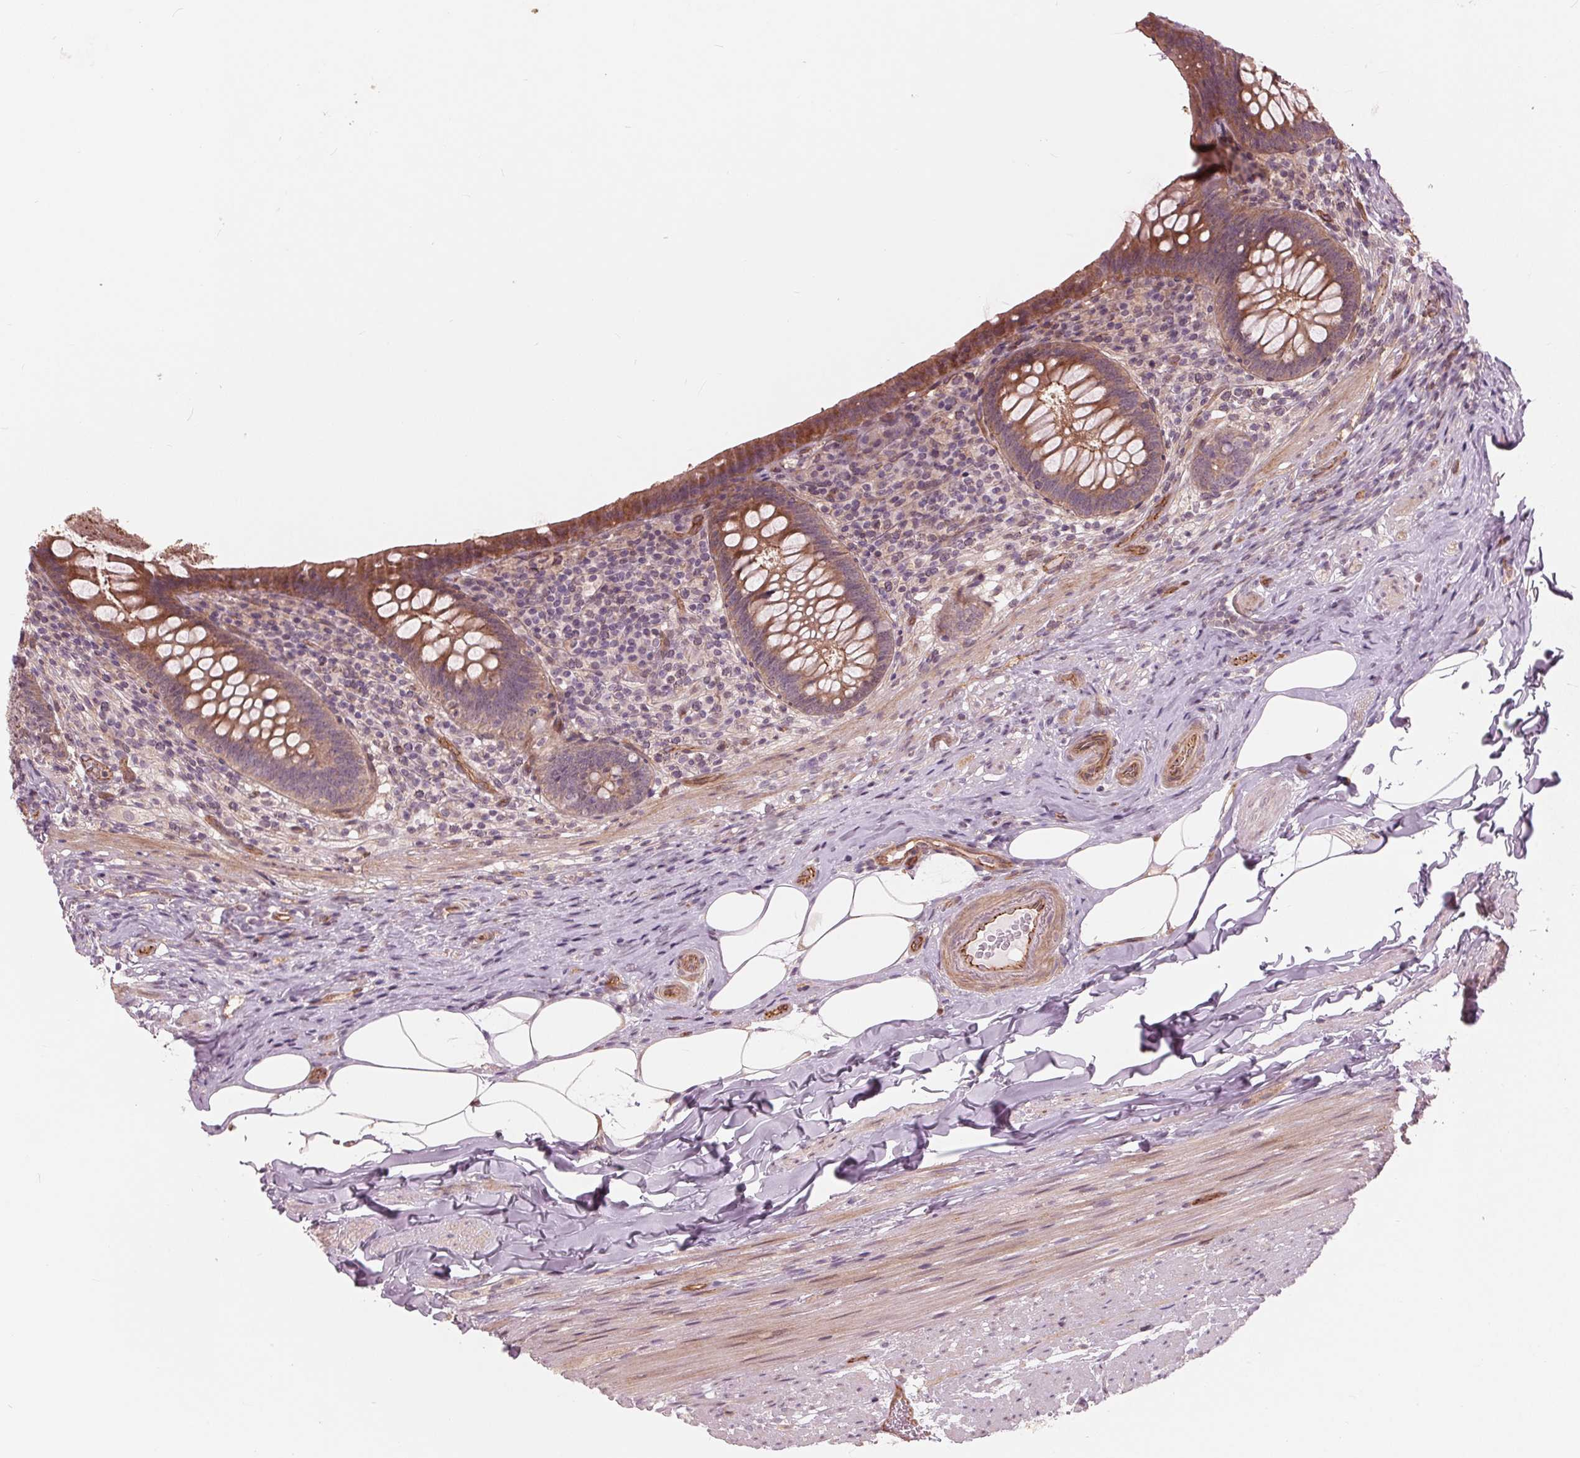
{"staining": {"intensity": "moderate", "quantity": "25%-75%", "location": "cytoplasmic/membranous"}, "tissue": "appendix", "cell_type": "Glandular cells", "image_type": "normal", "snomed": [{"axis": "morphology", "description": "Normal tissue, NOS"}, {"axis": "topography", "description": "Appendix"}], "caption": "An image of human appendix stained for a protein exhibits moderate cytoplasmic/membranous brown staining in glandular cells. (IHC, brightfield microscopy, high magnification).", "gene": "TXNIP", "patient": {"sex": "male", "age": 47}}